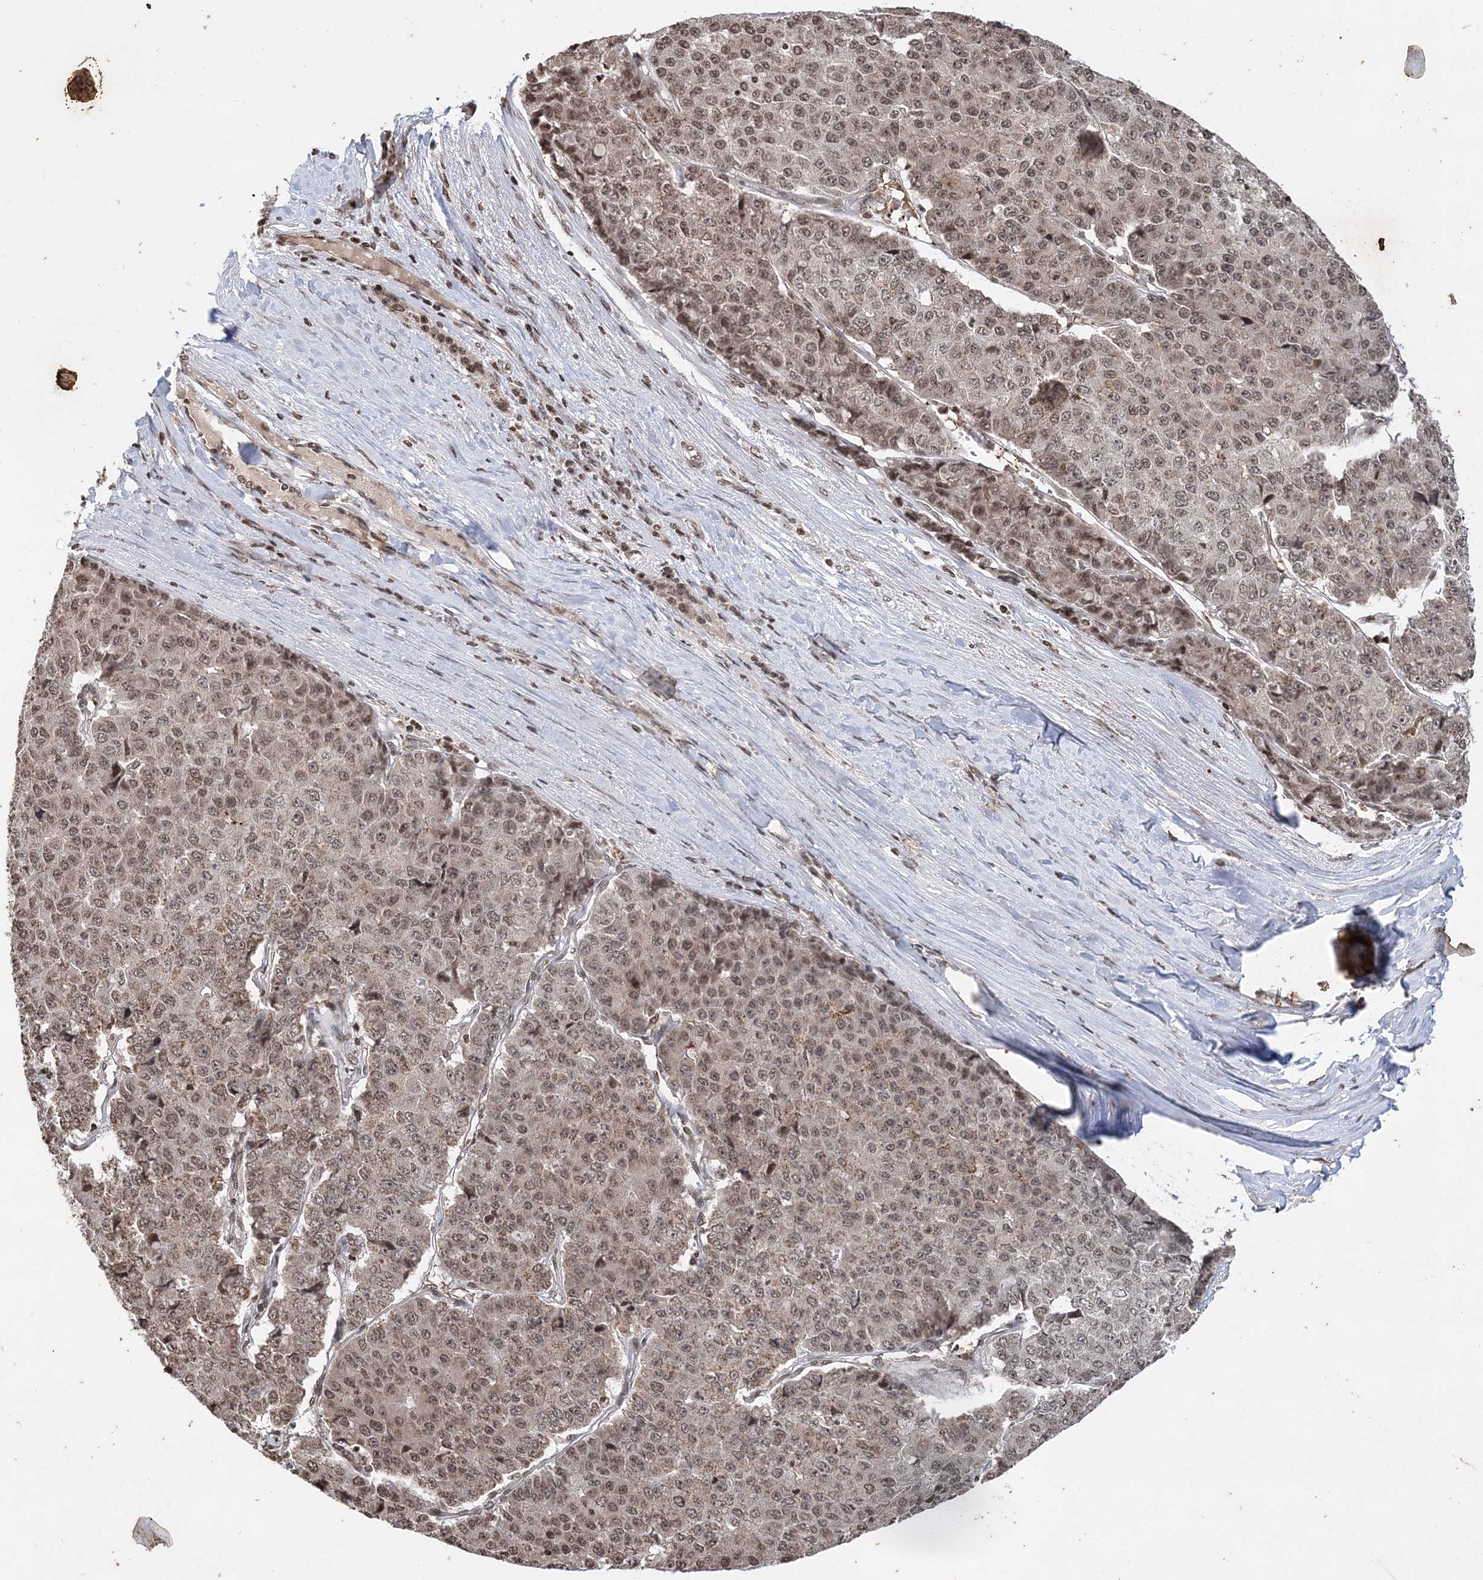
{"staining": {"intensity": "weak", "quantity": ">75%", "location": "nuclear"}, "tissue": "pancreatic cancer", "cell_type": "Tumor cells", "image_type": "cancer", "snomed": [{"axis": "morphology", "description": "Adenocarcinoma, NOS"}, {"axis": "topography", "description": "Pancreas"}], "caption": "The histopathology image displays staining of adenocarcinoma (pancreatic), revealing weak nuclear protein staining (brown color) within tumor cells.", "gene": "NEDD9", "patient": {"sex": "male", "age": 50}}